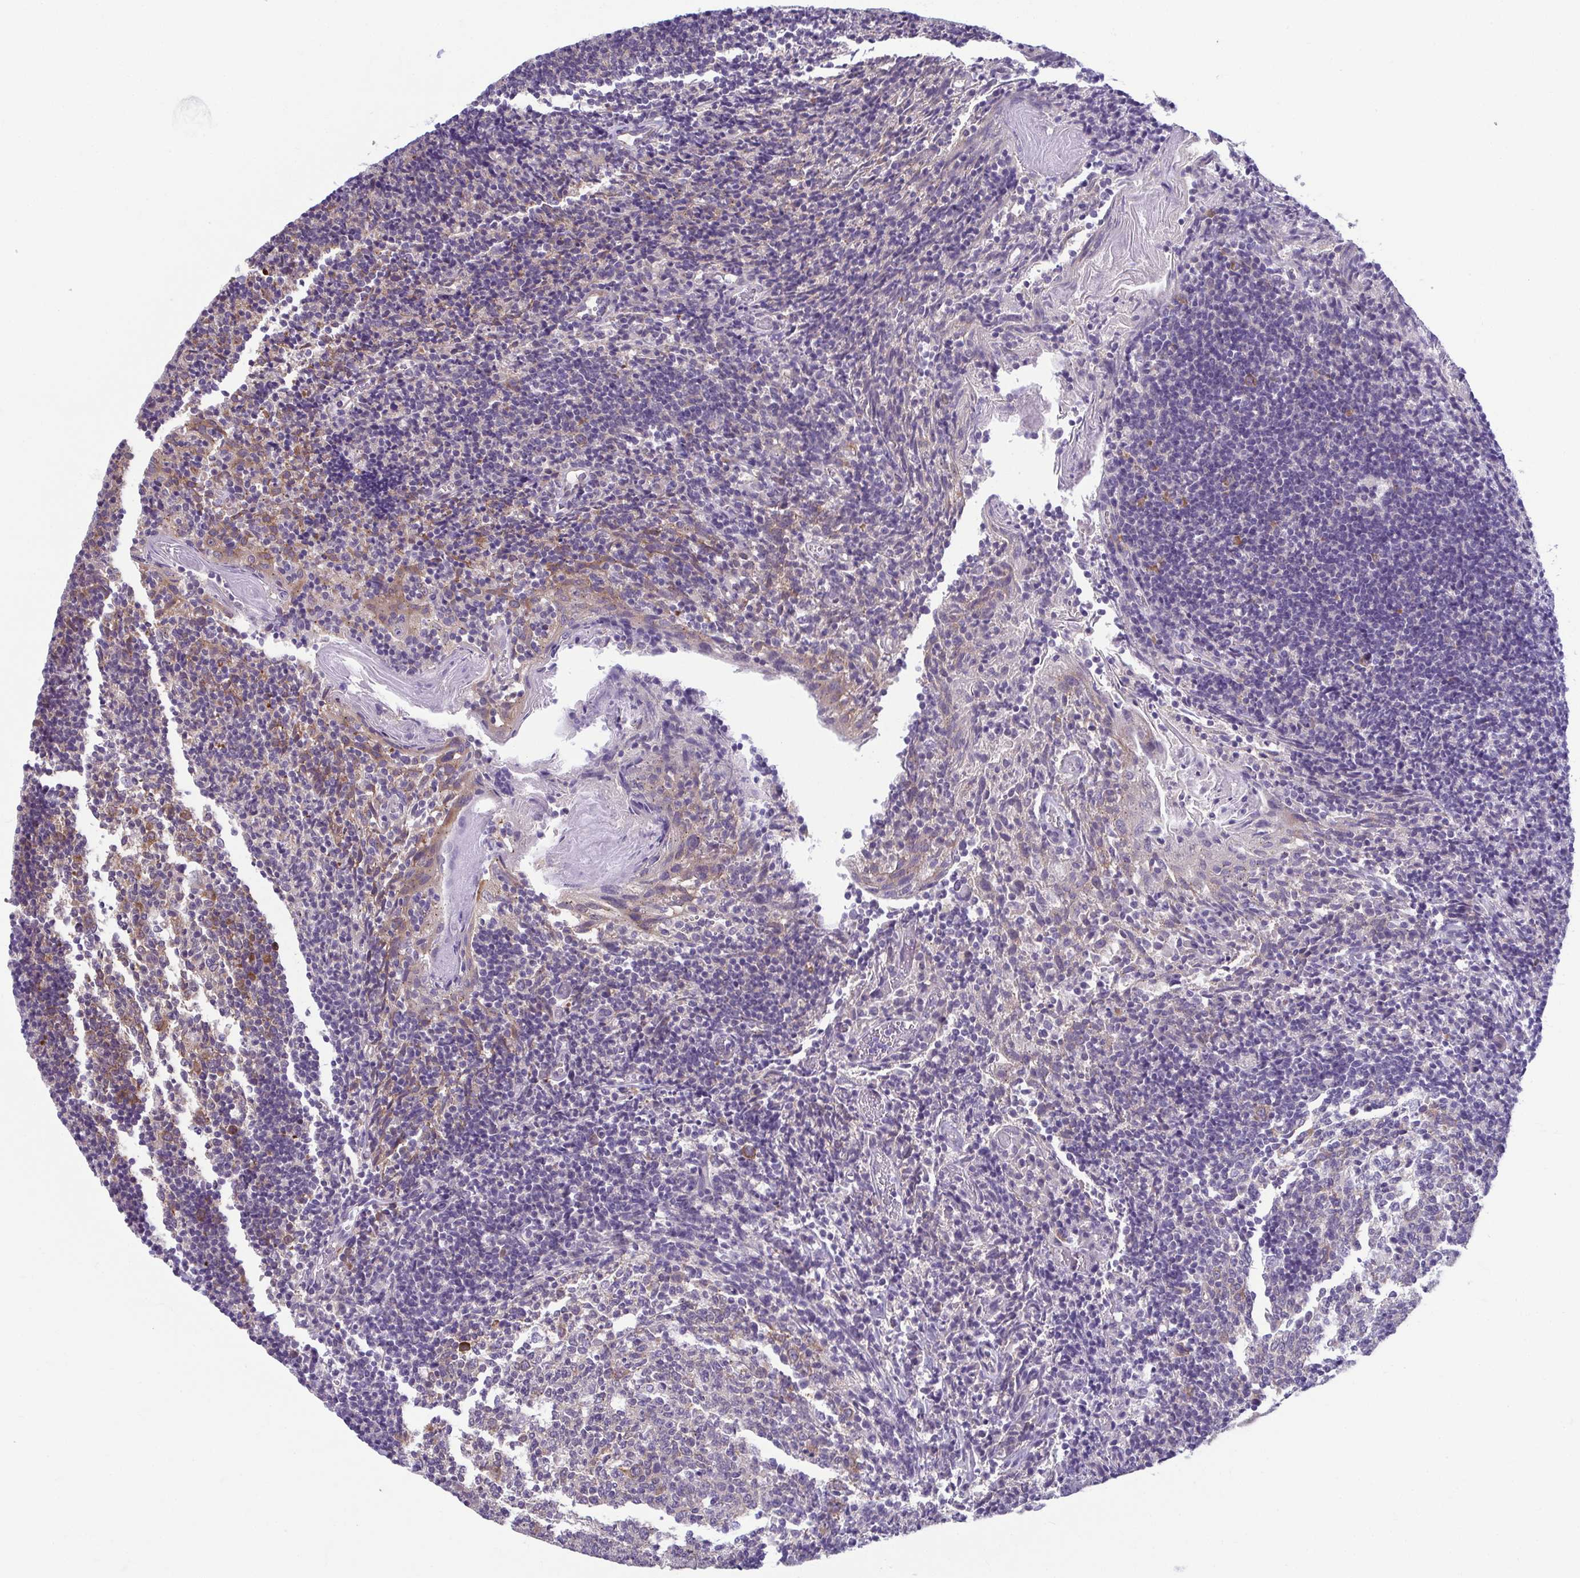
{"staining": {"intensity": "moderate", "quantity": "25%-75%", "location": "cytoplasmic/membranous"}, "tissue": "tonsil", "cell_type": "Germinal center cells", "image_type": "normal", "snomed": [{"axis": "morphology", "description": "Normal tissue, NOS"}, {"axis": "topography", "description": "Tonsil"}], "caption": "Germinal center cells show medium levels of moderate cytoplasmic/membranous staining in about 25%-75% of cells in normal tonsil.", "gene": "TMEM108", "patient": {"sex": "female", "age": 10}}